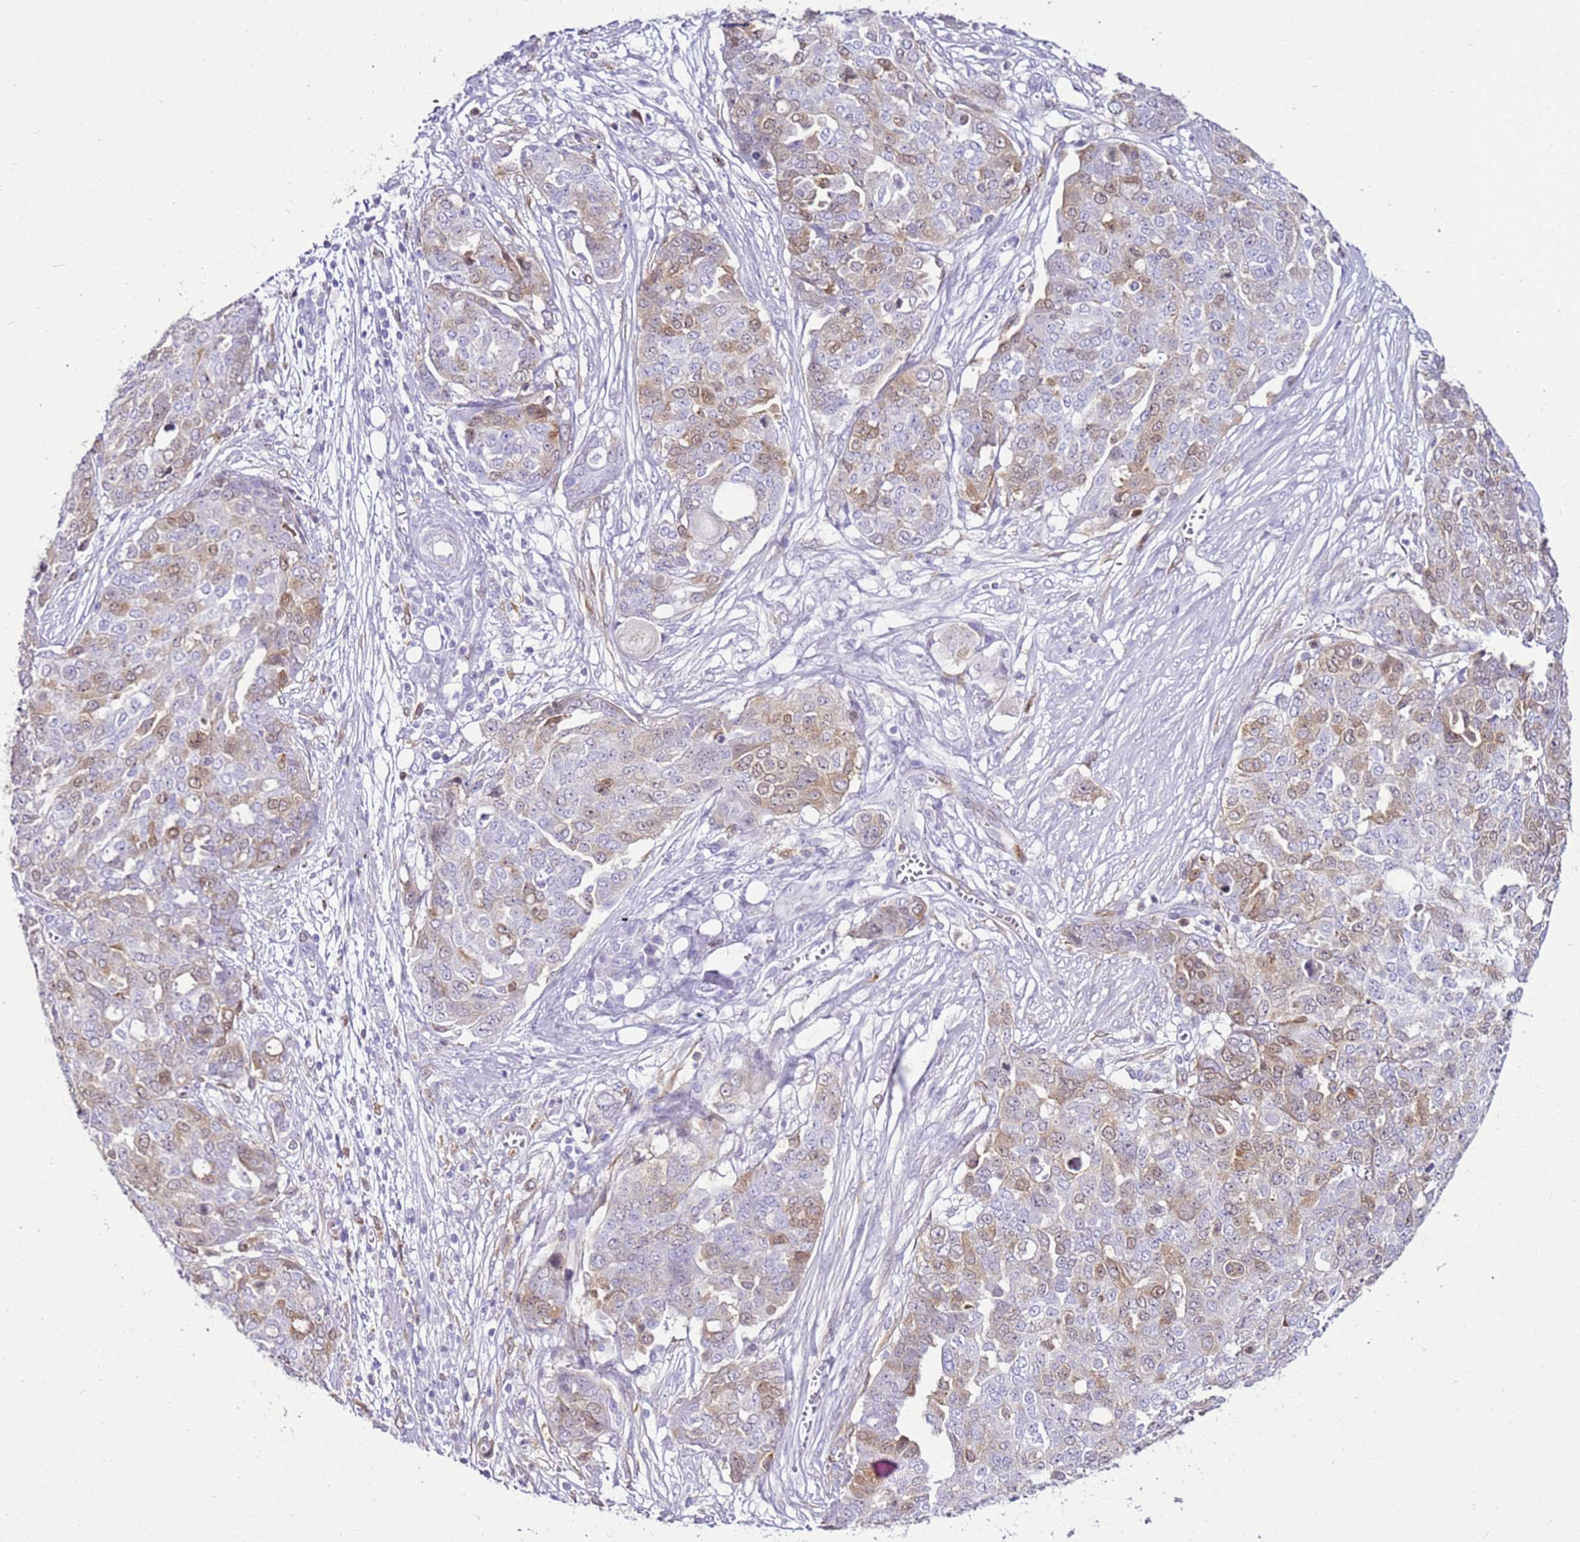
{"staining": {"intensity": "moderate", "quantity": "<25%", "location": "cytoplasmic/membranous,nuclear"}, "tissue": "ovarian cancer", "cell_type": "Tumor cells", "image_type": "cancer", "snomed": [{"axis": "morphology", "description": "Cystadenocarcinoma, serous, NOS"}, {"axis": "topography", "description": "Soft tissue"}, {"axis": "topography", "description": "Ovary"}], "caption": "About <25% of tumor cells in human ovarian serous cystadenocarcinoma demonstrate moderate cytoplasmic/membranous and nuclear protein expression as visualized by brown immunohistochemical staining.", "gene": "SPC25", "patient": {"sex": "female", "age": 57}}